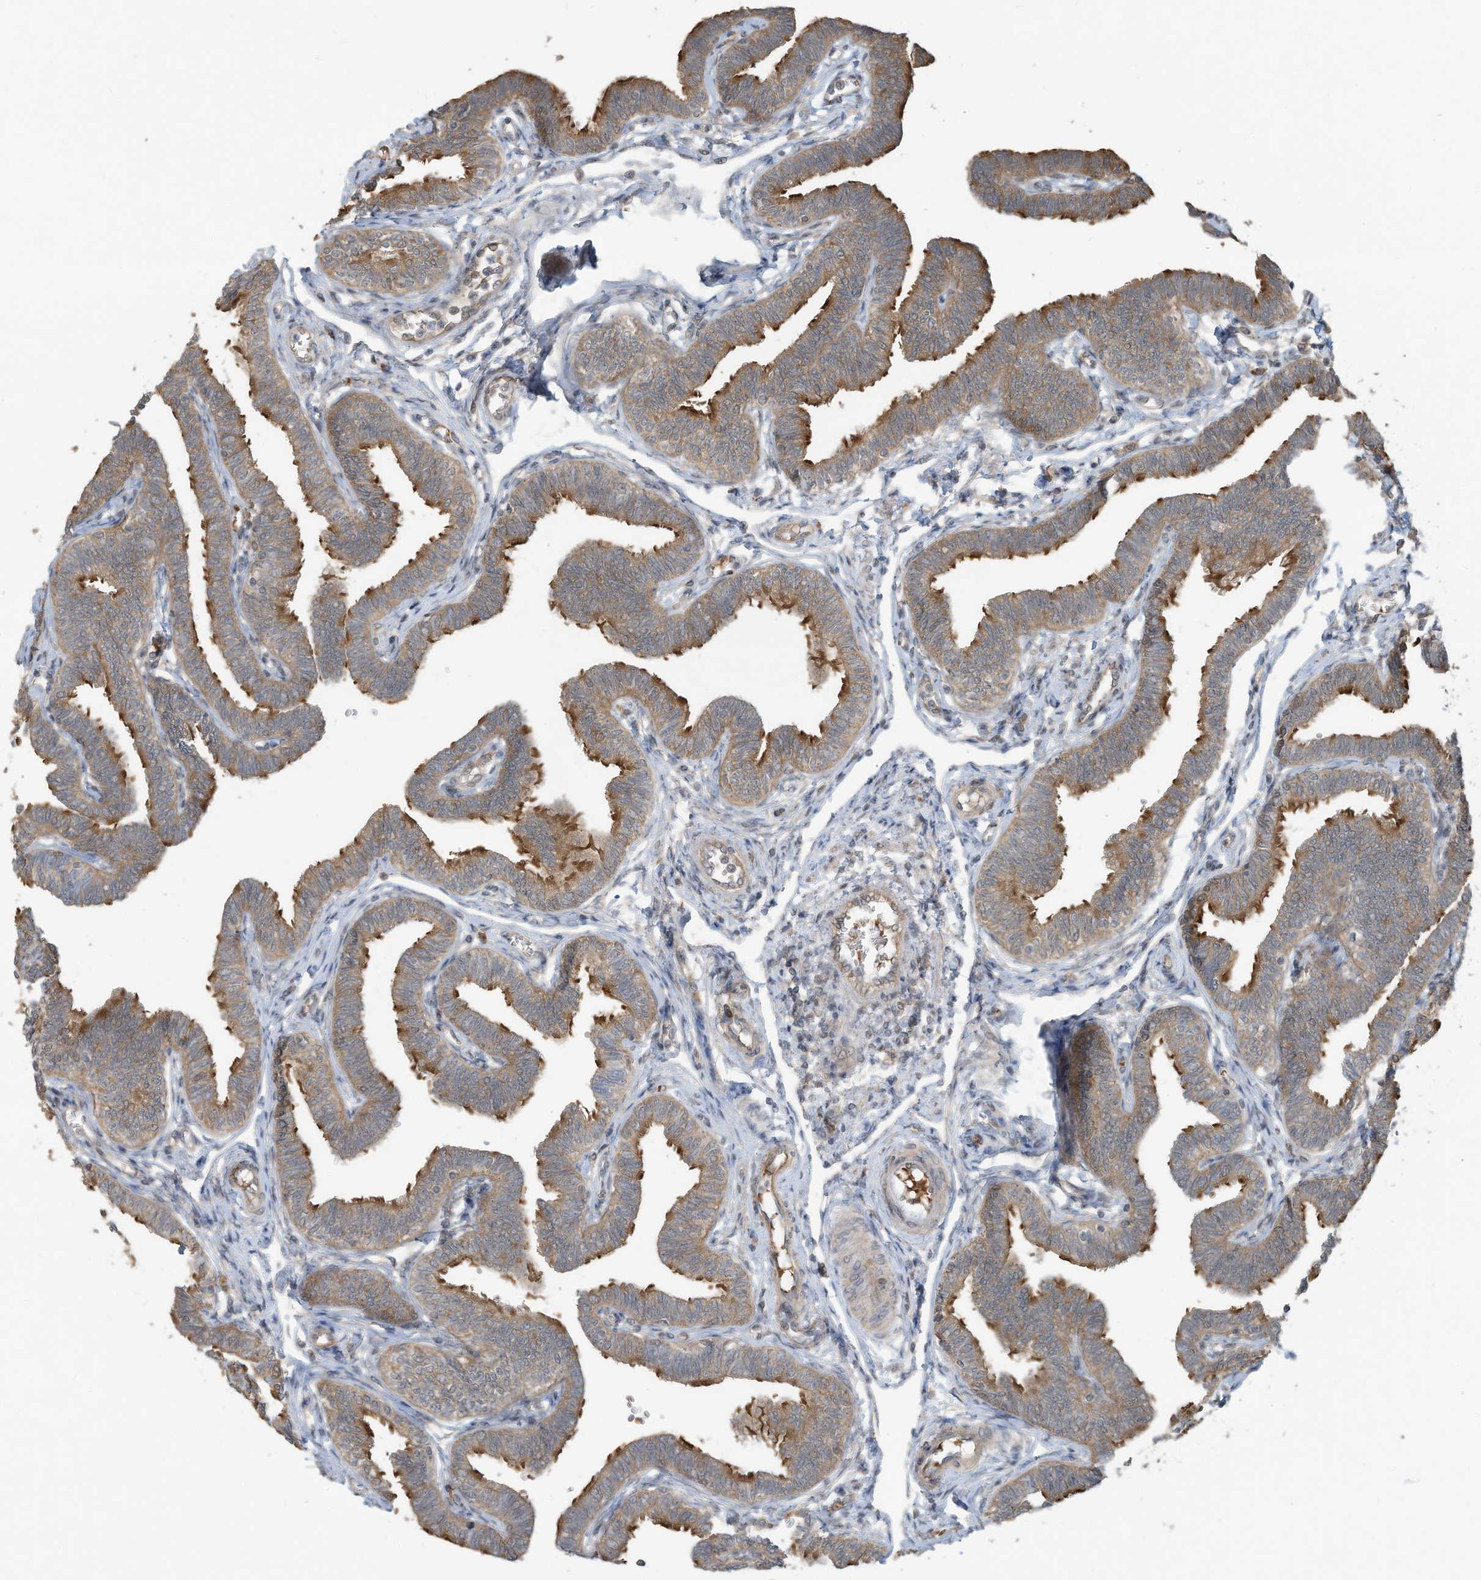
{"staining": {"intensity": "moderate", "quantity": ">75%", "location": "cytoplasmic/membranous"}, "tissue": "fallopian tube", "cell_type": "Glandular cells", "image_type": "normal", "snomed": [{"axis": "morphology", "description": "Normal tissue, NOS"}, {"axis": "topography", "description": "Fallopian tube"}, {"axis": "topography", "description": "Ovary"}], "caption": "Glandular cells show medium levels of moderate cytoplasmic/membranous staining in about >75% of cells in benign fallopian tube. The staining was performed using DAB, with brown indicating positive protein expression. Nuclei are stained blue with hematoxylin.", "gene": "ERI2", "patient": {"sex": "female", "age": 23}}